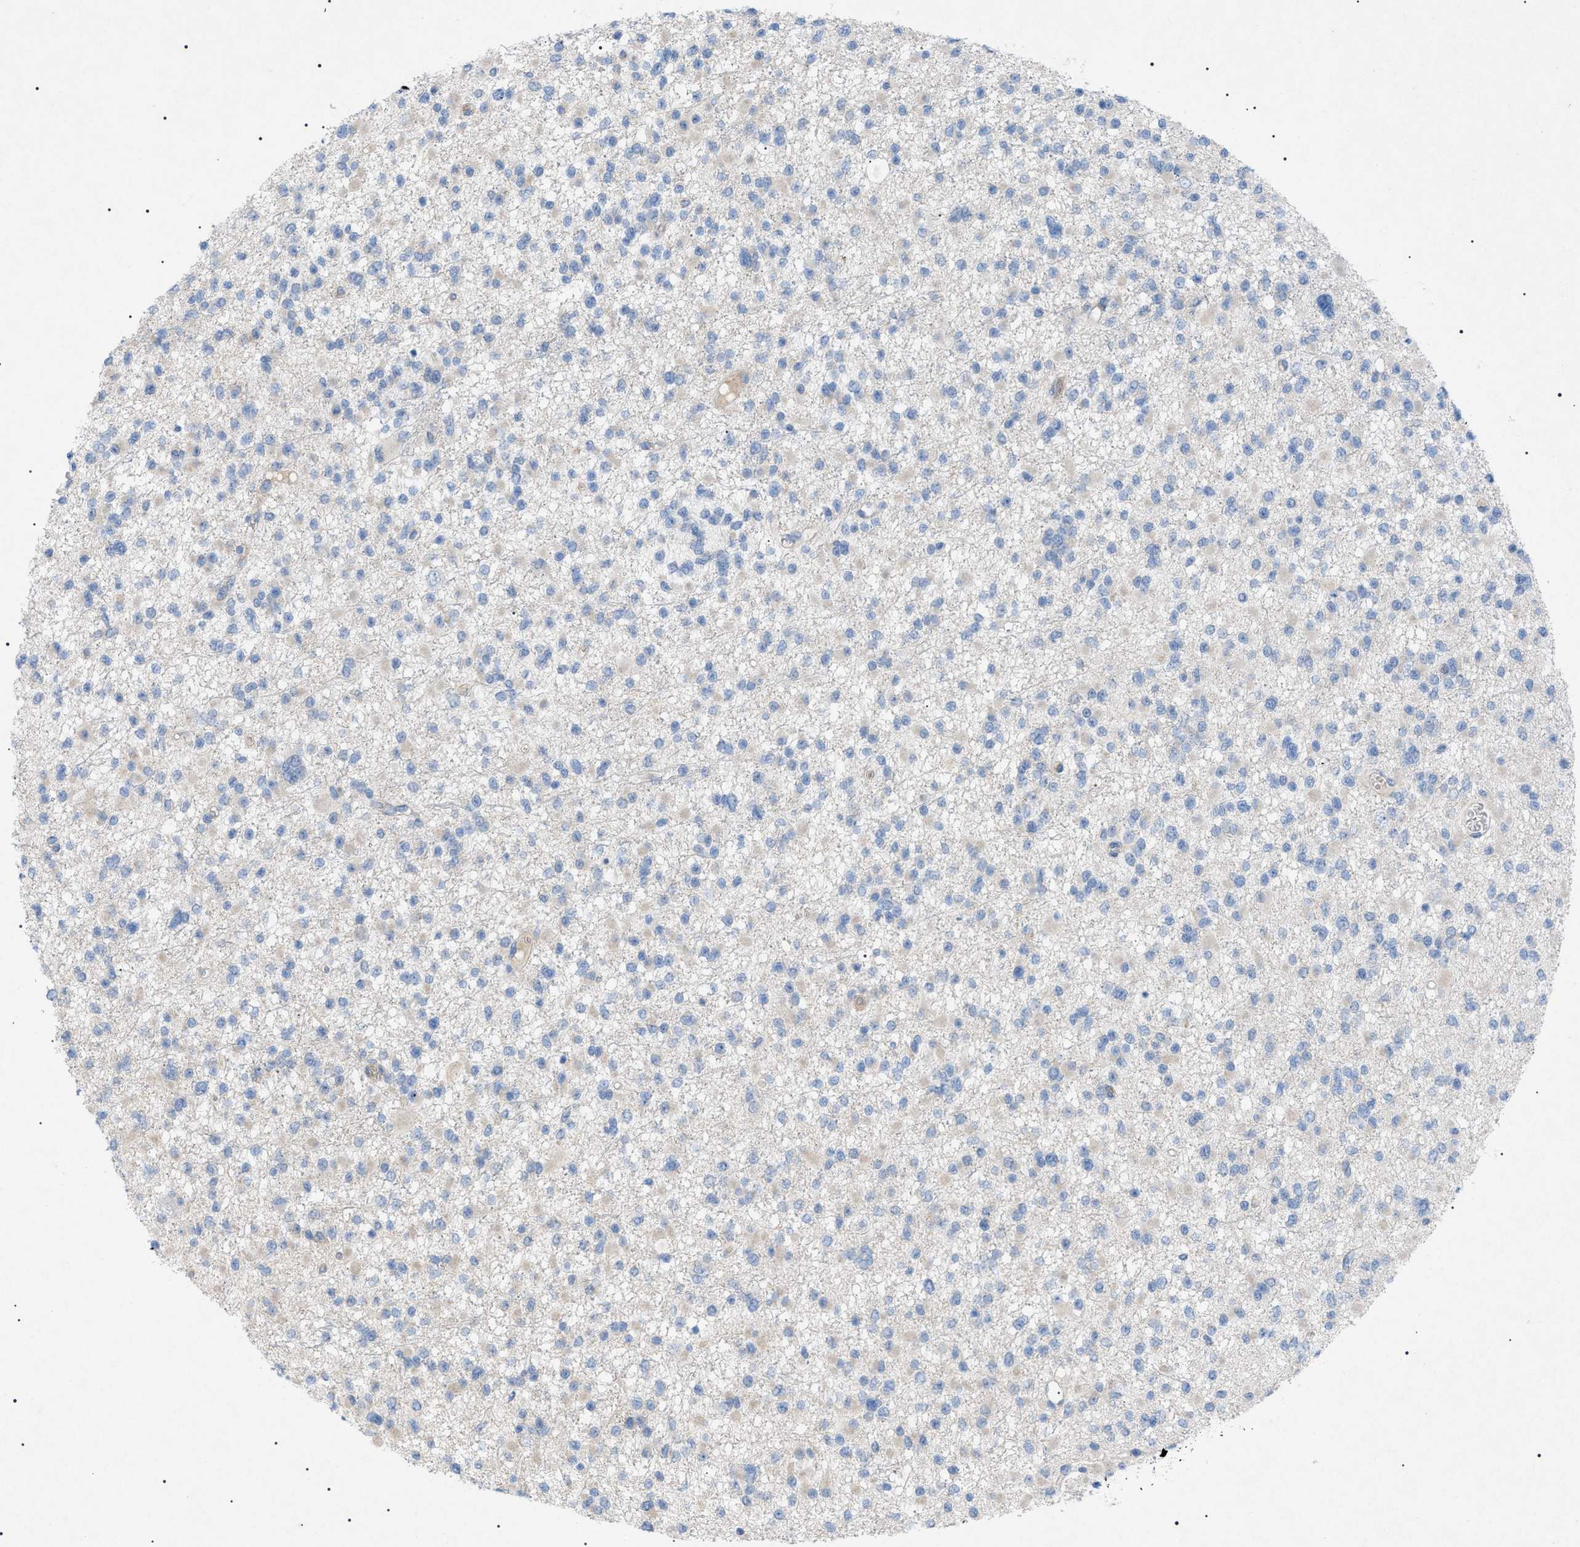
{"staining": {"intensity": "weak", "quantity": "<25%", "location": "cytoplasmic/membranous"}, "tissue": "glioma", "cell_type": "Tumor cells", "image_type": "cancer", "snomed": [{"axis": "morphology", "description": "Glioma, malignant, Low grade"}, {"axis": "topography", "description": "Brain"}], "caption": "Image shows no significant protein positivity in tumor cells of malignant glioma (low-grade).", "gene": "ADAMTS1", "patient": {"sex": "female", "age": 22}}